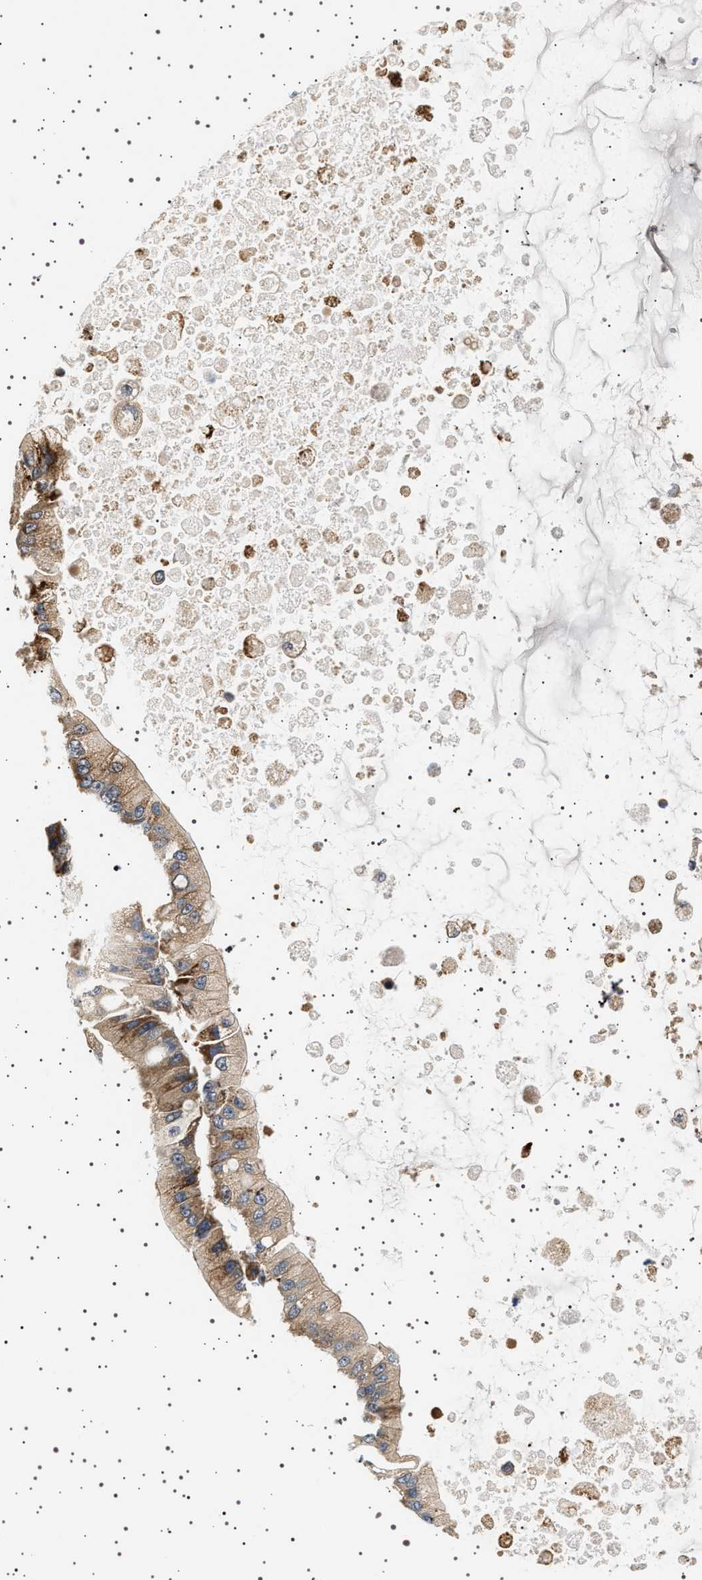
{"staining": {"intensity": "moderate", "quantity": ">75%", "location": "cytoplasmic/membranous"}, "tissue": "liver cancer", "cell_type": "Tumor cells", "image_type": "cancer", "snomed": [{"axis": "morphology", "description": "Cholangiocarcinoma"}, {"axis": "topography", "description": "Liver"}], "caption": "Immunohistochemistry of human cholangiocarcinoma (liver) demonstrates medium levels of moderate cytoplasmic/membranous positivity in about >75% of tumor cells.", "gene": "BAG3", "patient": {"sex": "male", "age": 50}}